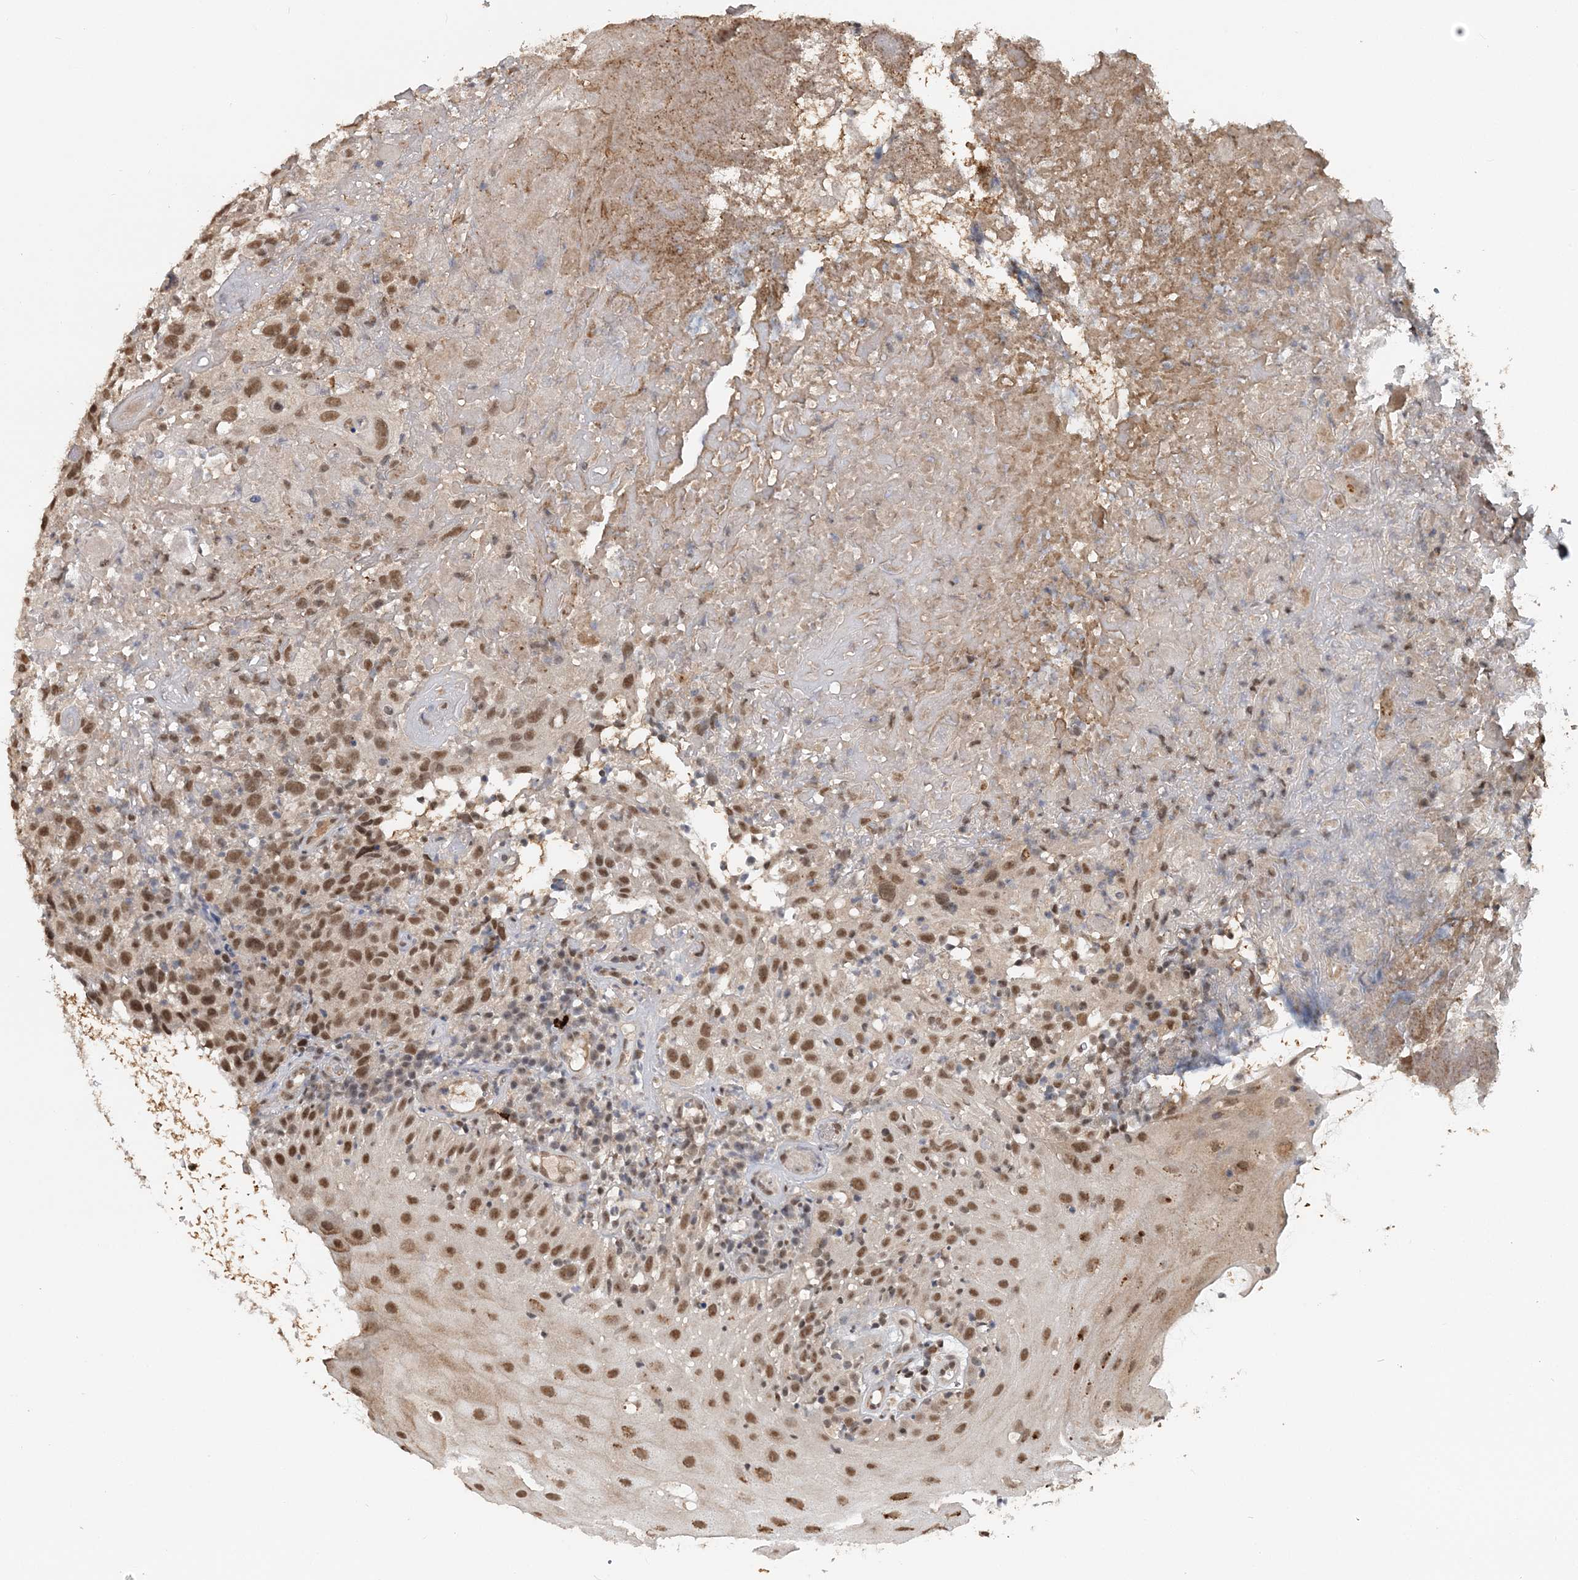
{"staining": {"intensity": "moderate", "quantity": ">75%", "location": "nuclear"}, "tissue": "oral mucosa", "cell_type": "Squamous epithelial cells", "image_type": "normal", "snomed": [{"axis": "morphology", "description": "Normal tissue, NOS"}, {"axis": "topography", "description": "Oral tissue"}], "caption": "A high-resolution micrograph shows immunohistochemistry (IHC) staining of benign oral mucosa, which reveals moderate nuclear positivity in about >75% of squamous epithelial cells. The staining was performed using DAB to visualize the protein expression in brown, while the nuclei were stained in blue with hematoxylin (Magnification: 20x).", "gene": "TSHZ2", "patient": {"sex": "male", "age": 60}}